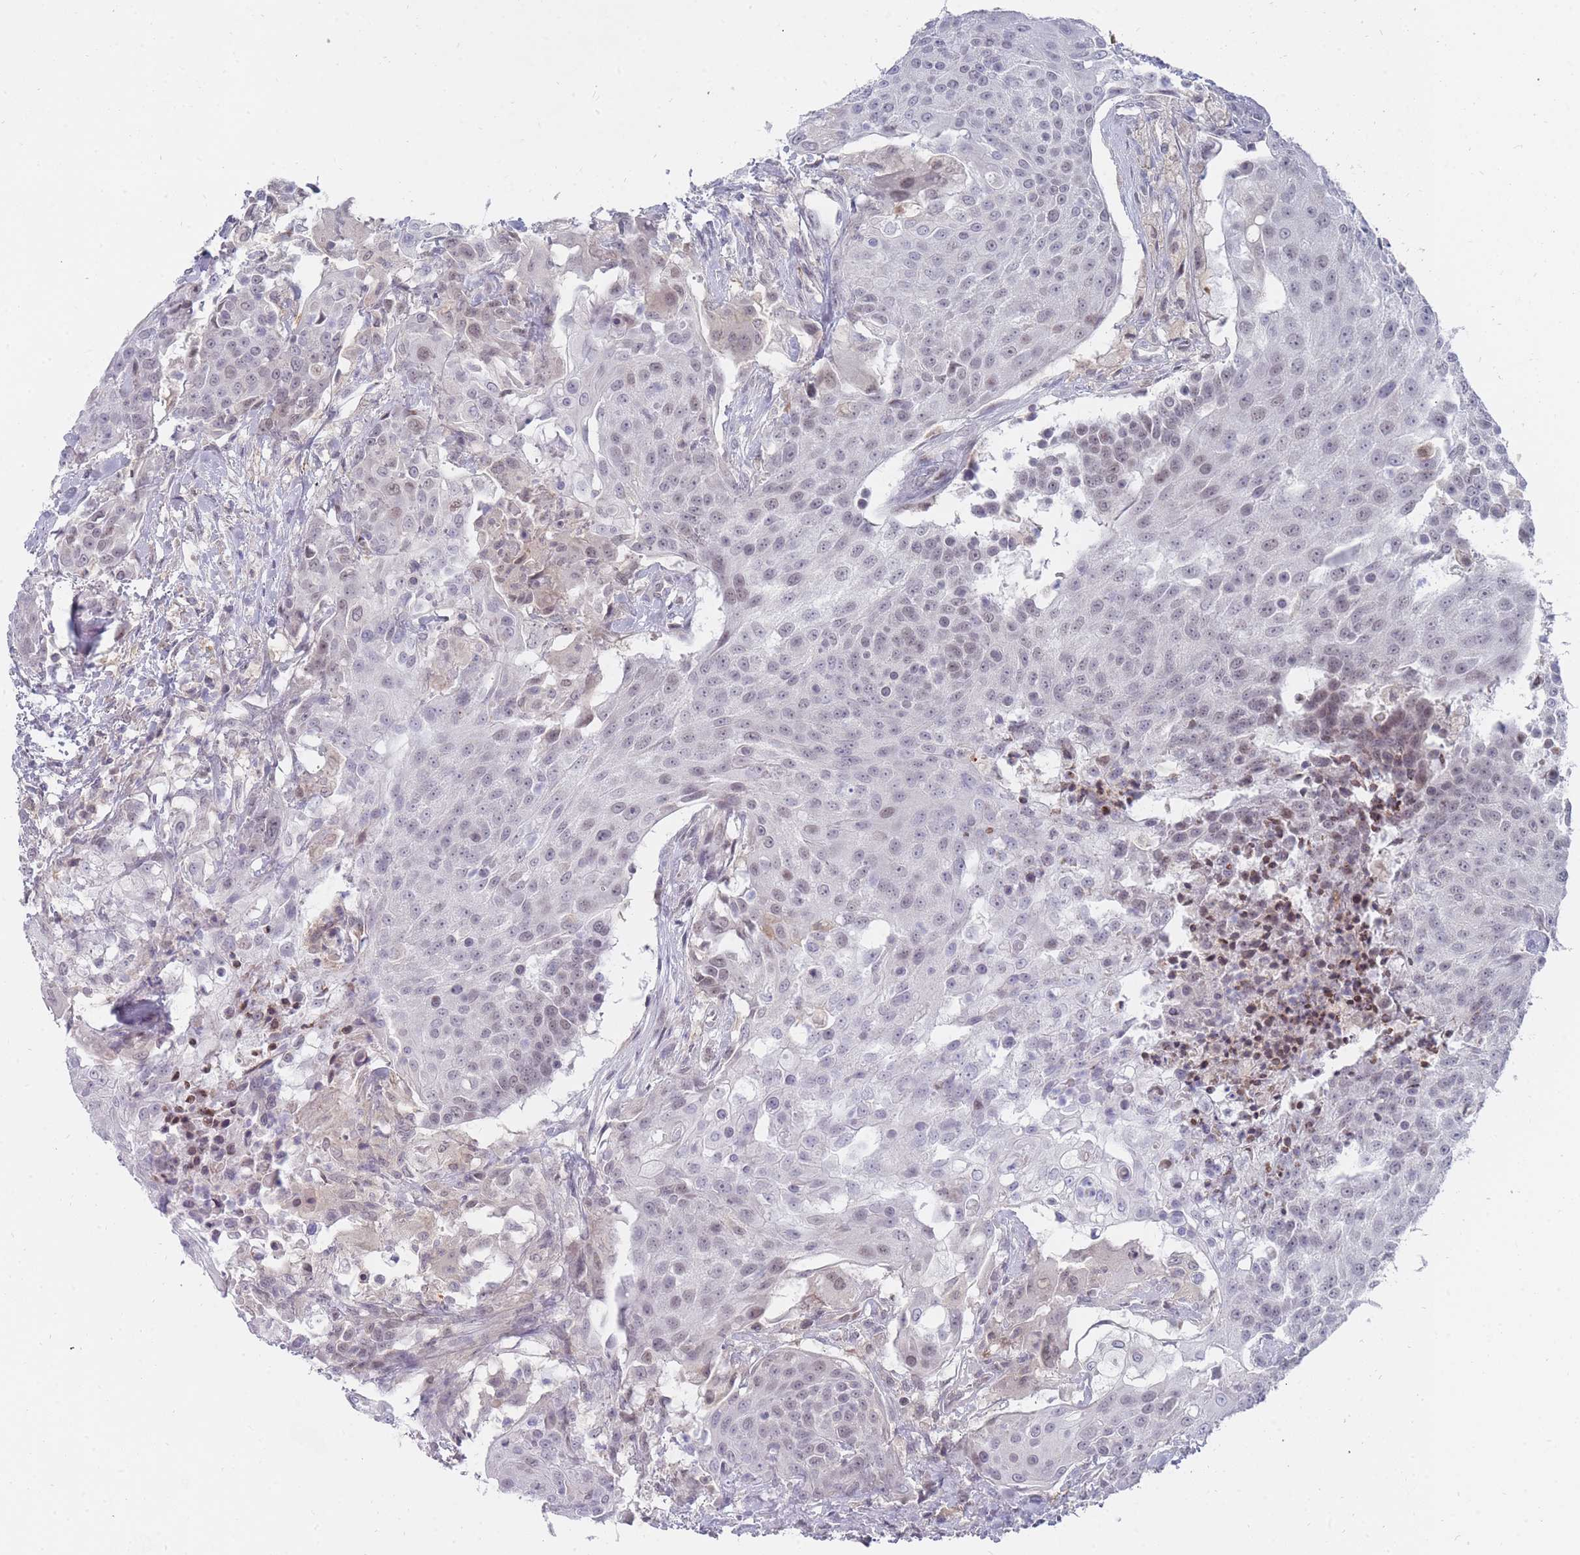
{"staining": {"intensity": "weak", "quantity": "<25%", "location": "nuclear"}, "tissue": "urothelial cancer", "cell_type": "Tumor cells", "image_type": "cancer", "snomed": [{"axis": "morphology", "description": "Urothelial carcinoma, High grade"}, {"axis": "topography", "description": "Urinary bladder"}], "caption": "A high-resolution image shows immunohistochemistry (IHC) staining of urothelial cancer, which demonstrates no significant staining in tumor cells. (Stains: DAB immunohistochemistry (IHC) with hematoxylin counter stain, Microscopy: brightfield microscopy at high magnification).", "gene": "GINS1", "patient": {"sex": "female", "age": 63}}